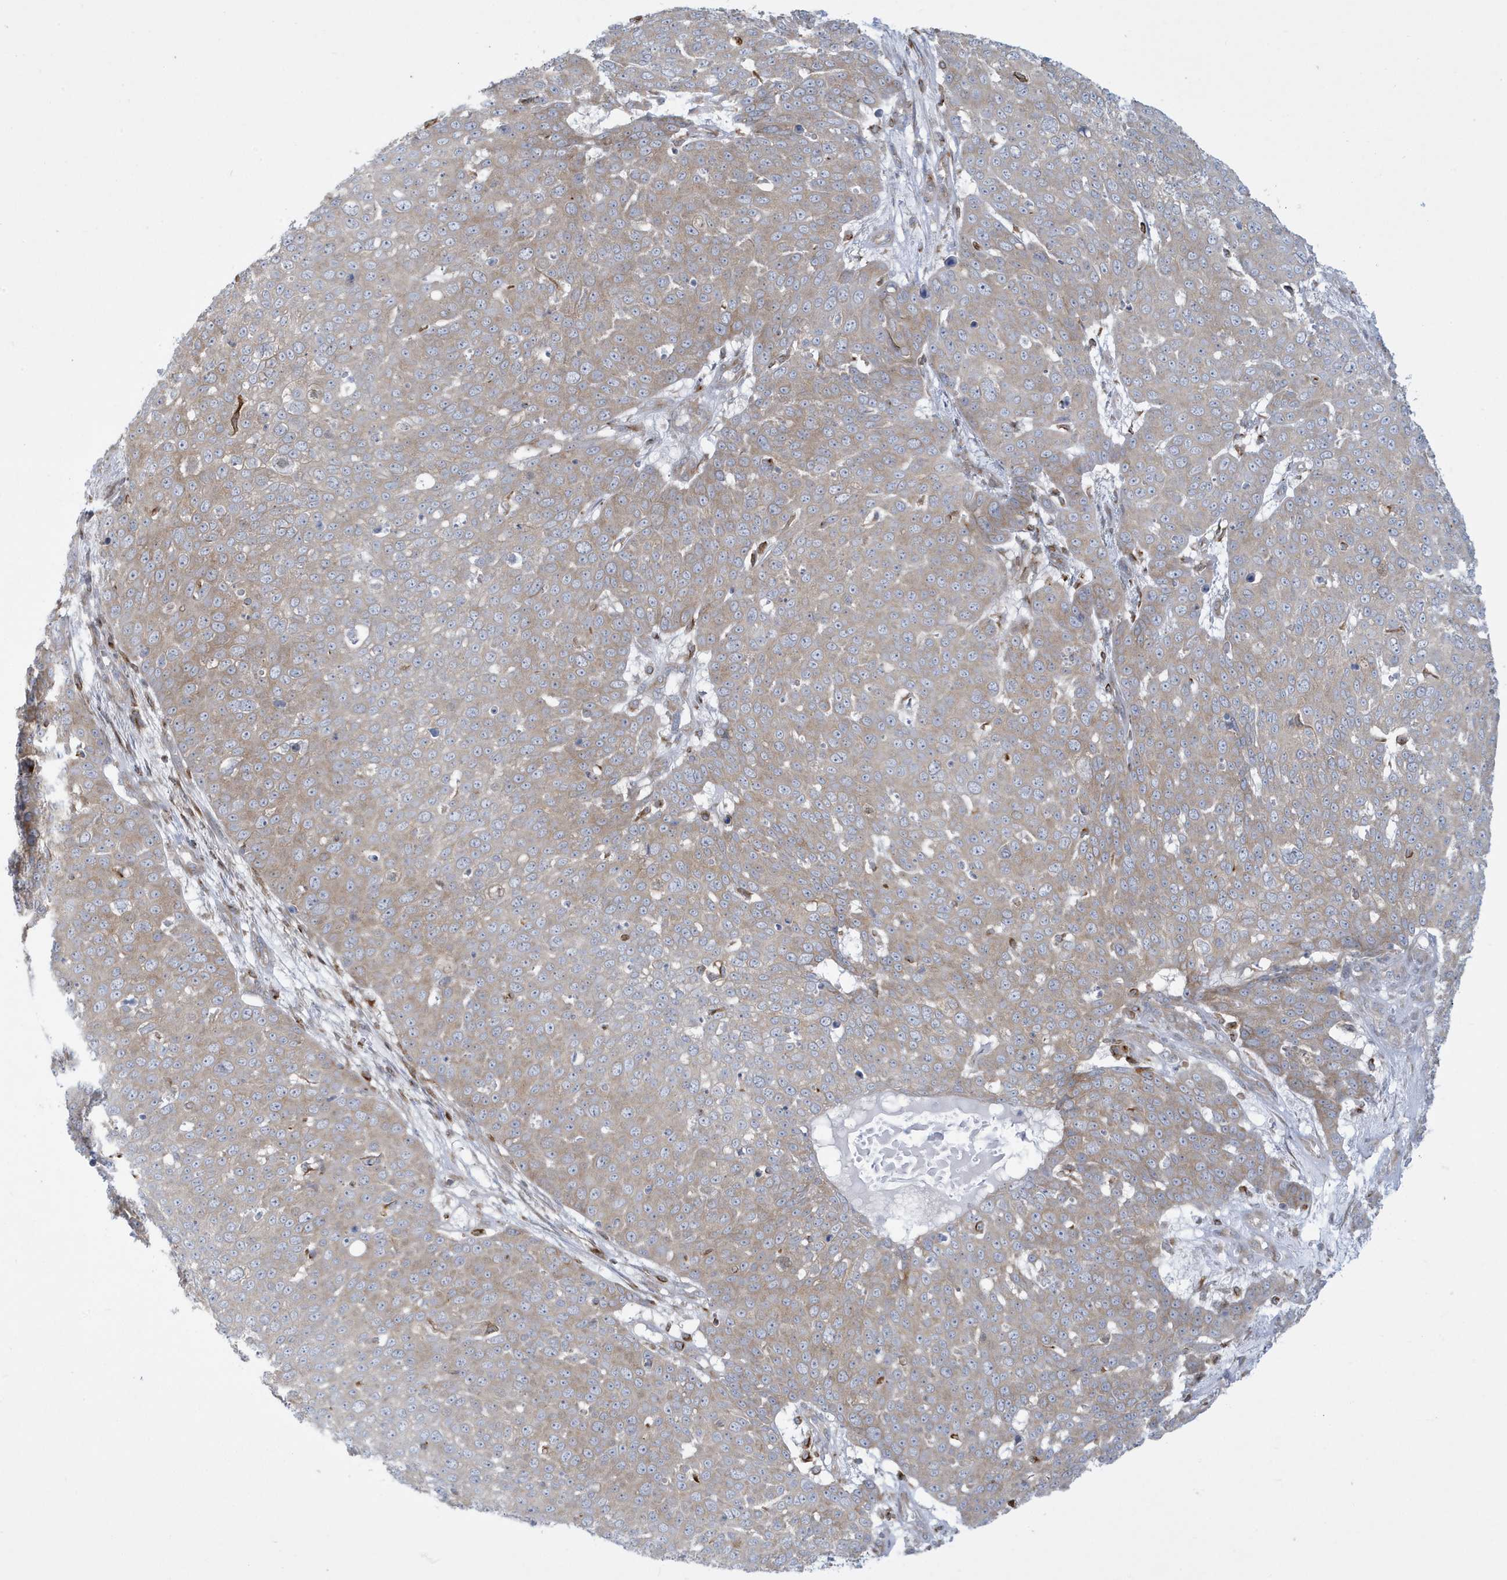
{"staining": {"intensity": "weak", "quantity": "<25%", "location": "cytoplasmic/membranous"}, "tissue": "skin cancer", "cell_type": "Tumor cells", "image_type": "cancer", "snomed": [{"axis": "morphology", "description": "Squamous cell carcinoma, NOS"}, {"axis": "topography", "description": "Skin"}], "caption": "This is an immunohistochemistry micrograph of skin cancer. There is no staining in tumor cells.", "gene": "SLAMF9", "patient": {"sex": "male", "age": 71}}